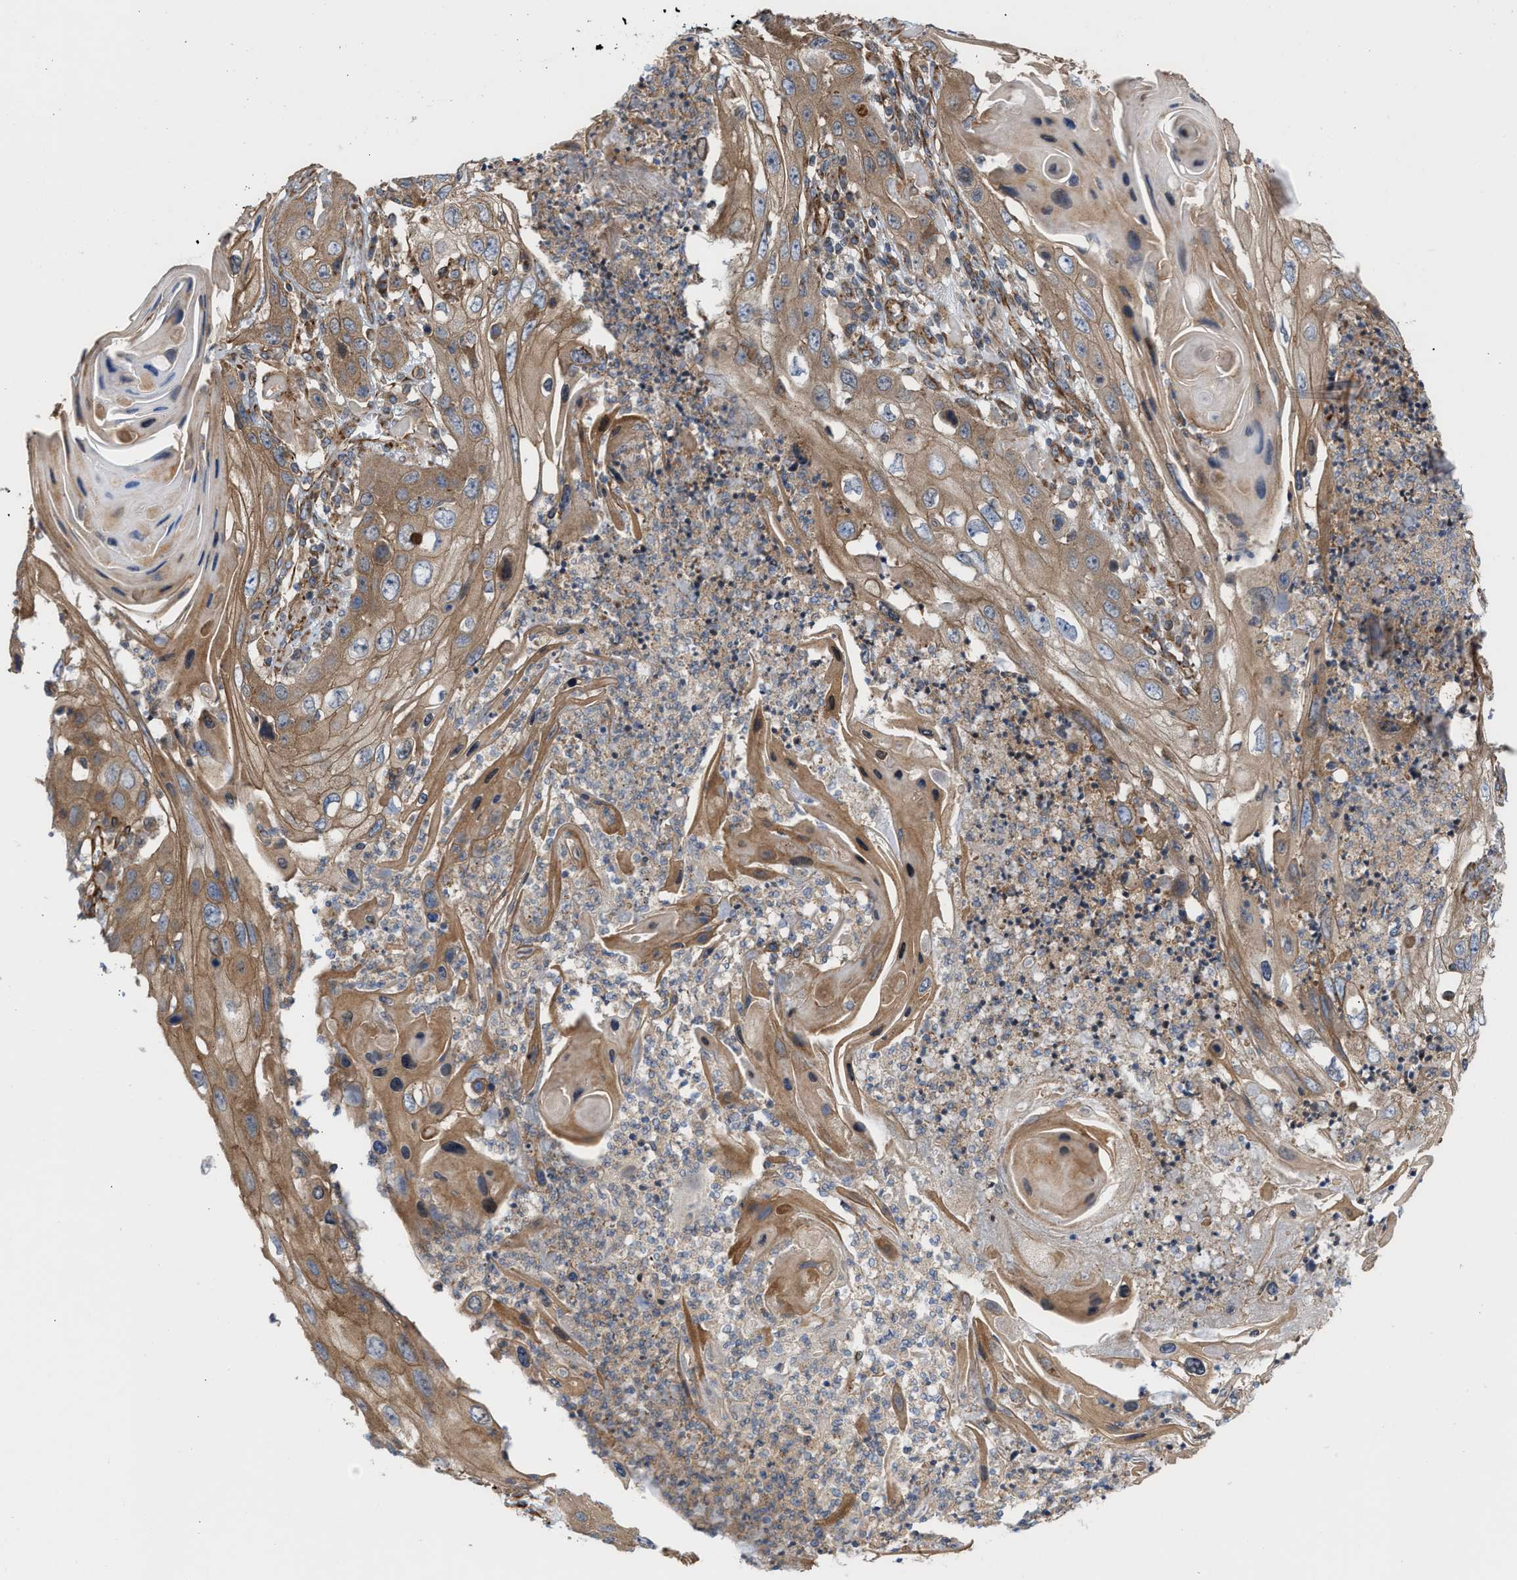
{"staining": {"intensity": "moderate", "quantity": ">75%", "location": "cytoplasmic/membranous"}, "tissue": "skin cancer", "cell_type": "Tumor cells", "image_type": "cancer", "snomed": [{"axis": "morphology", "description": "Squamous cell carcinoma, NOS"}, {"axis": "topography", "description": "Skin"}], "caption": "Immunohistochemical staining of human skin cancer displays medium levels of moderate cytoplasmic/membranous protein positivity in about >75% of tumor cells.", "gene": "EPS15L1", "patient": {"sex": "male", "age": 55}}